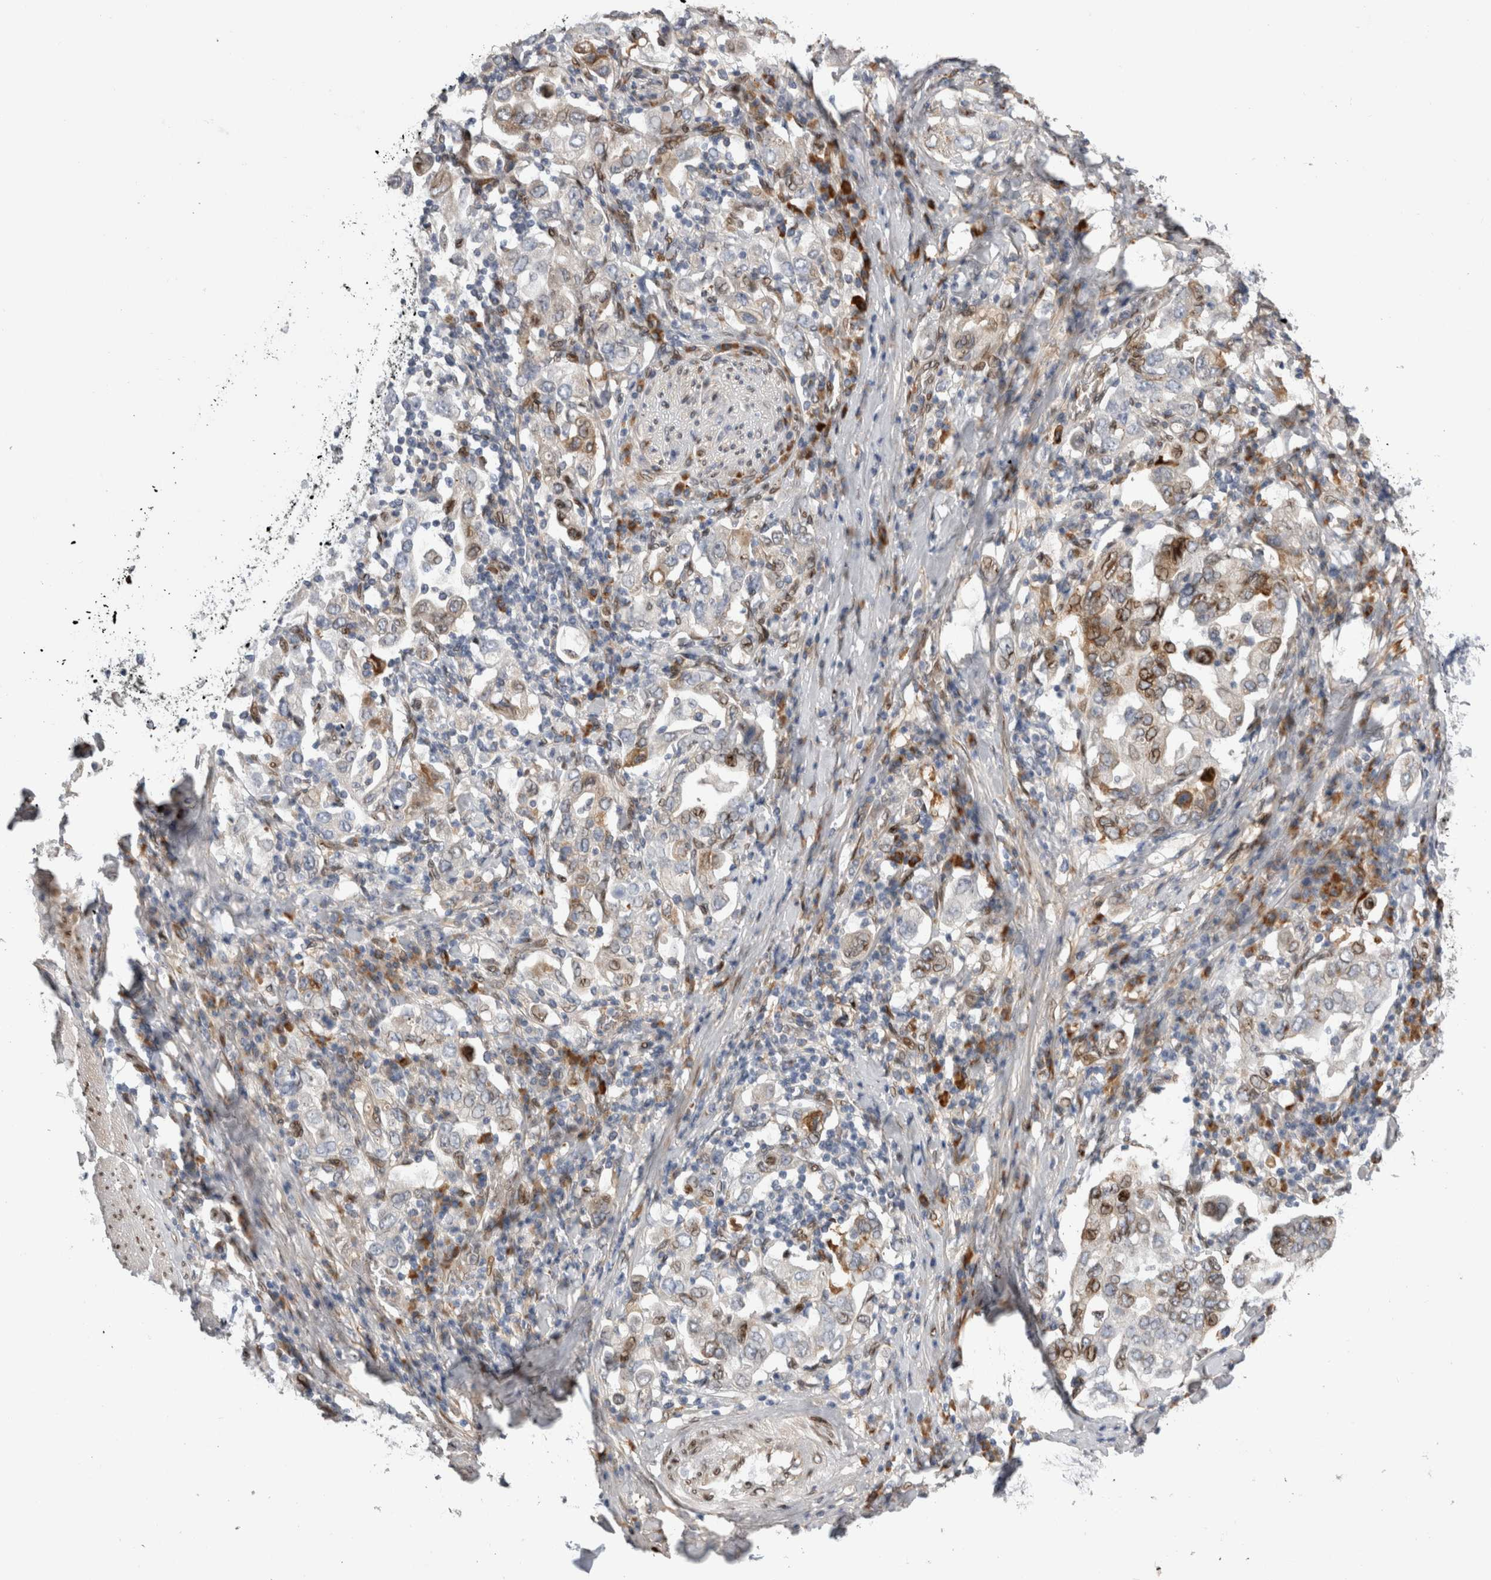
{"staining": {"intensity": "moderate", "quantity": "<25%", "location": "cytoplasmic/membranous,nuclear"}, "tissue": "stomach cancer", "cell_type": "Tumor cells", "image_type": "cancer", "snomed": [{"axis": "morphology", "description": "Adenocarcinoma, NOS"}, {"axis": "topography", "description": "Stomach, upper"}], "caption": "DAB immunohistochemical staining of adenocarcinoma (stomach) displays moderate cytoplasmic/membranous and nuclear protein staining in approximately <25% of tumor cells.", "gene": "DMTN", "patient": {"sex": "male", "age": 62}}